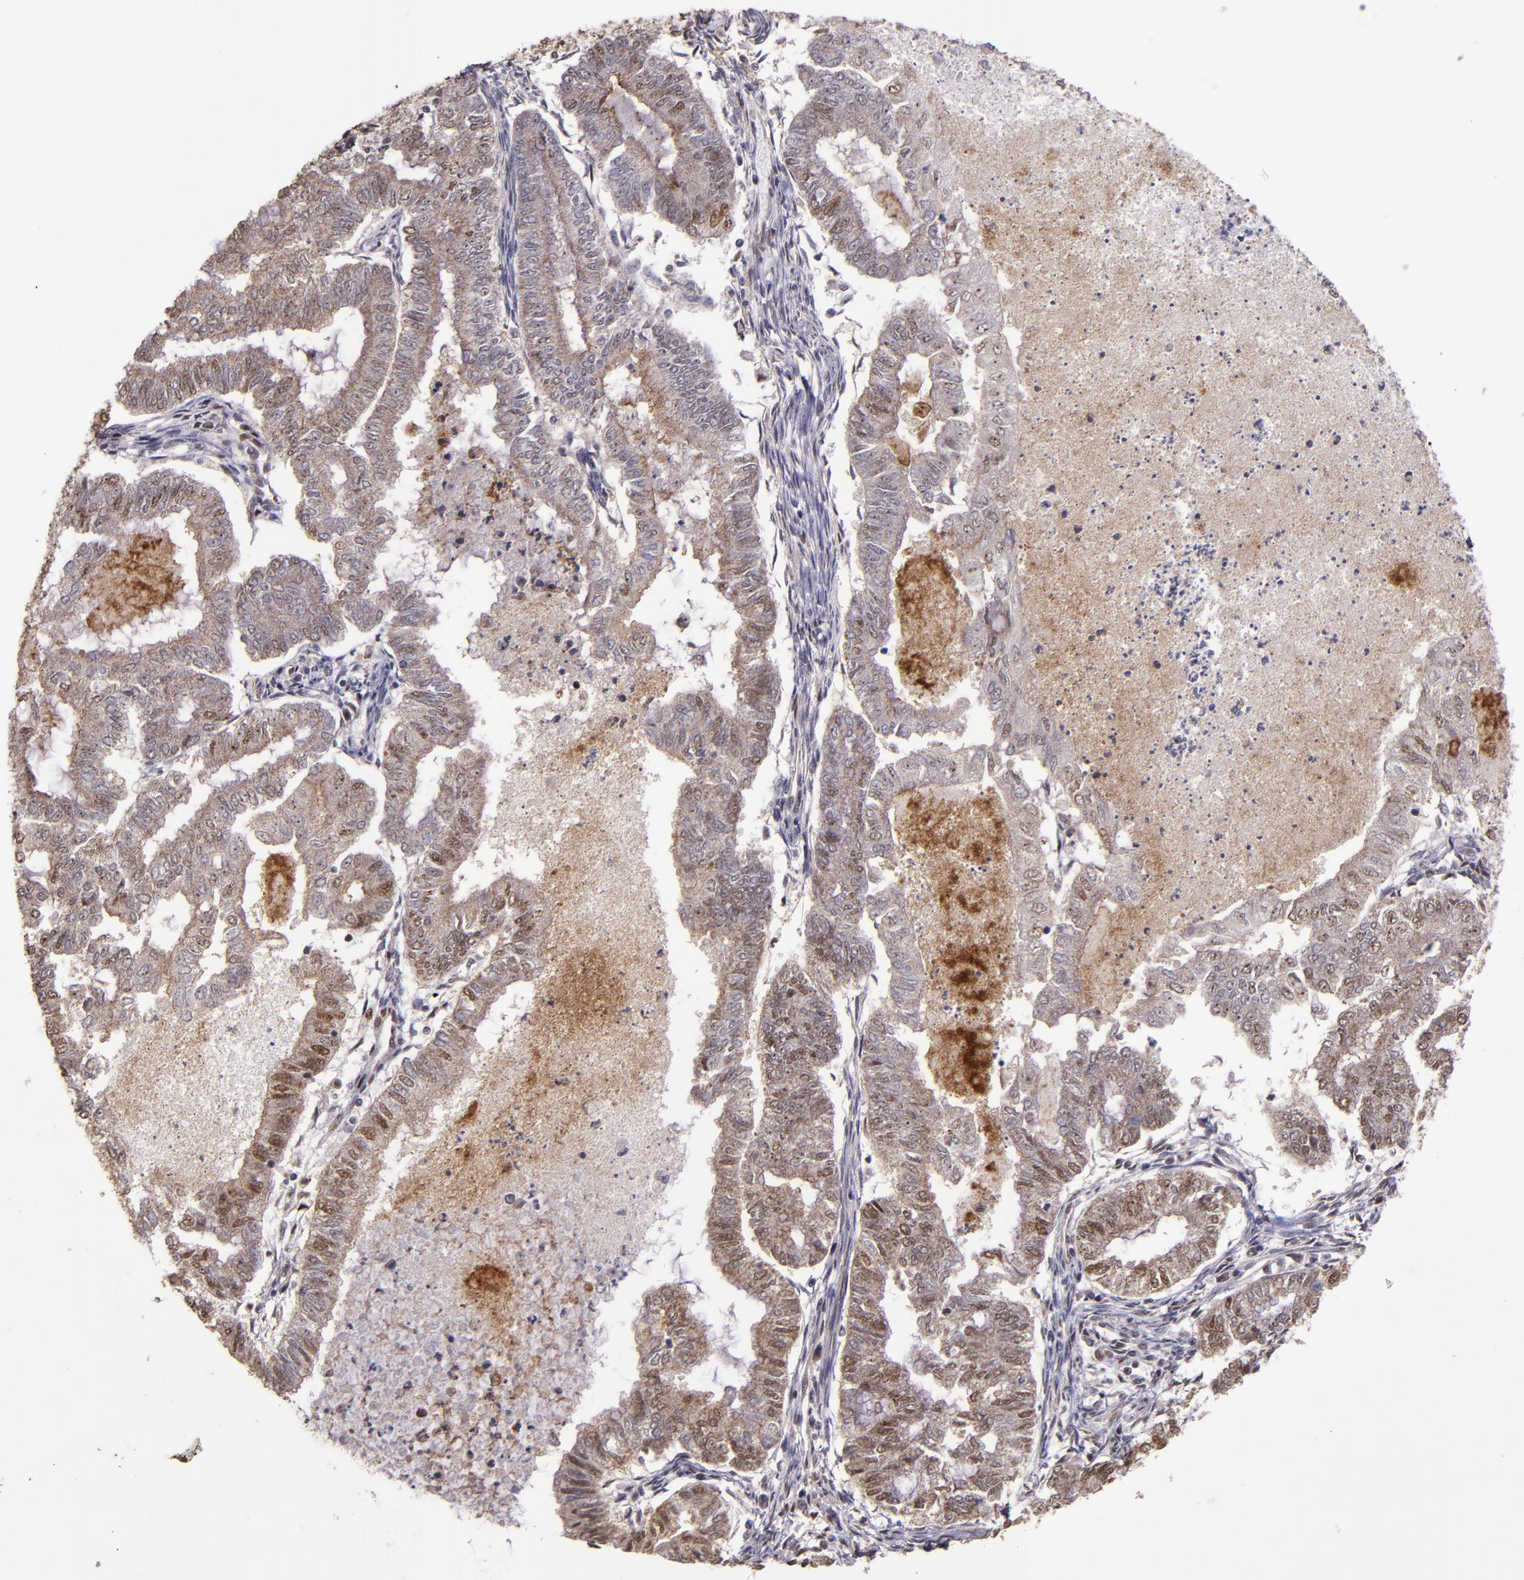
{"staining": {"intensity": "moderate", "quantity": "25%-75%", "location": "cytoplasmic/membranous,nuclear"}, "tissue": "endometrial cancer", "cell_type": "Tumor cells", "image_type": "cancer", "snomed": [{"axis": "morphology", "description": "Adenocarcinoma, NOS"}, {"axis": "topography", "description": "Endometrium"}], "caption": "Human endometrial adenocarcinoma stained with a brown dye reveals moderate cytoplasmic/membranous and nuclear positive staining in approximately 25%-75% of tumor cells.", "gene": "CECR2", "patient": {"sex": "female", "age": 79}}